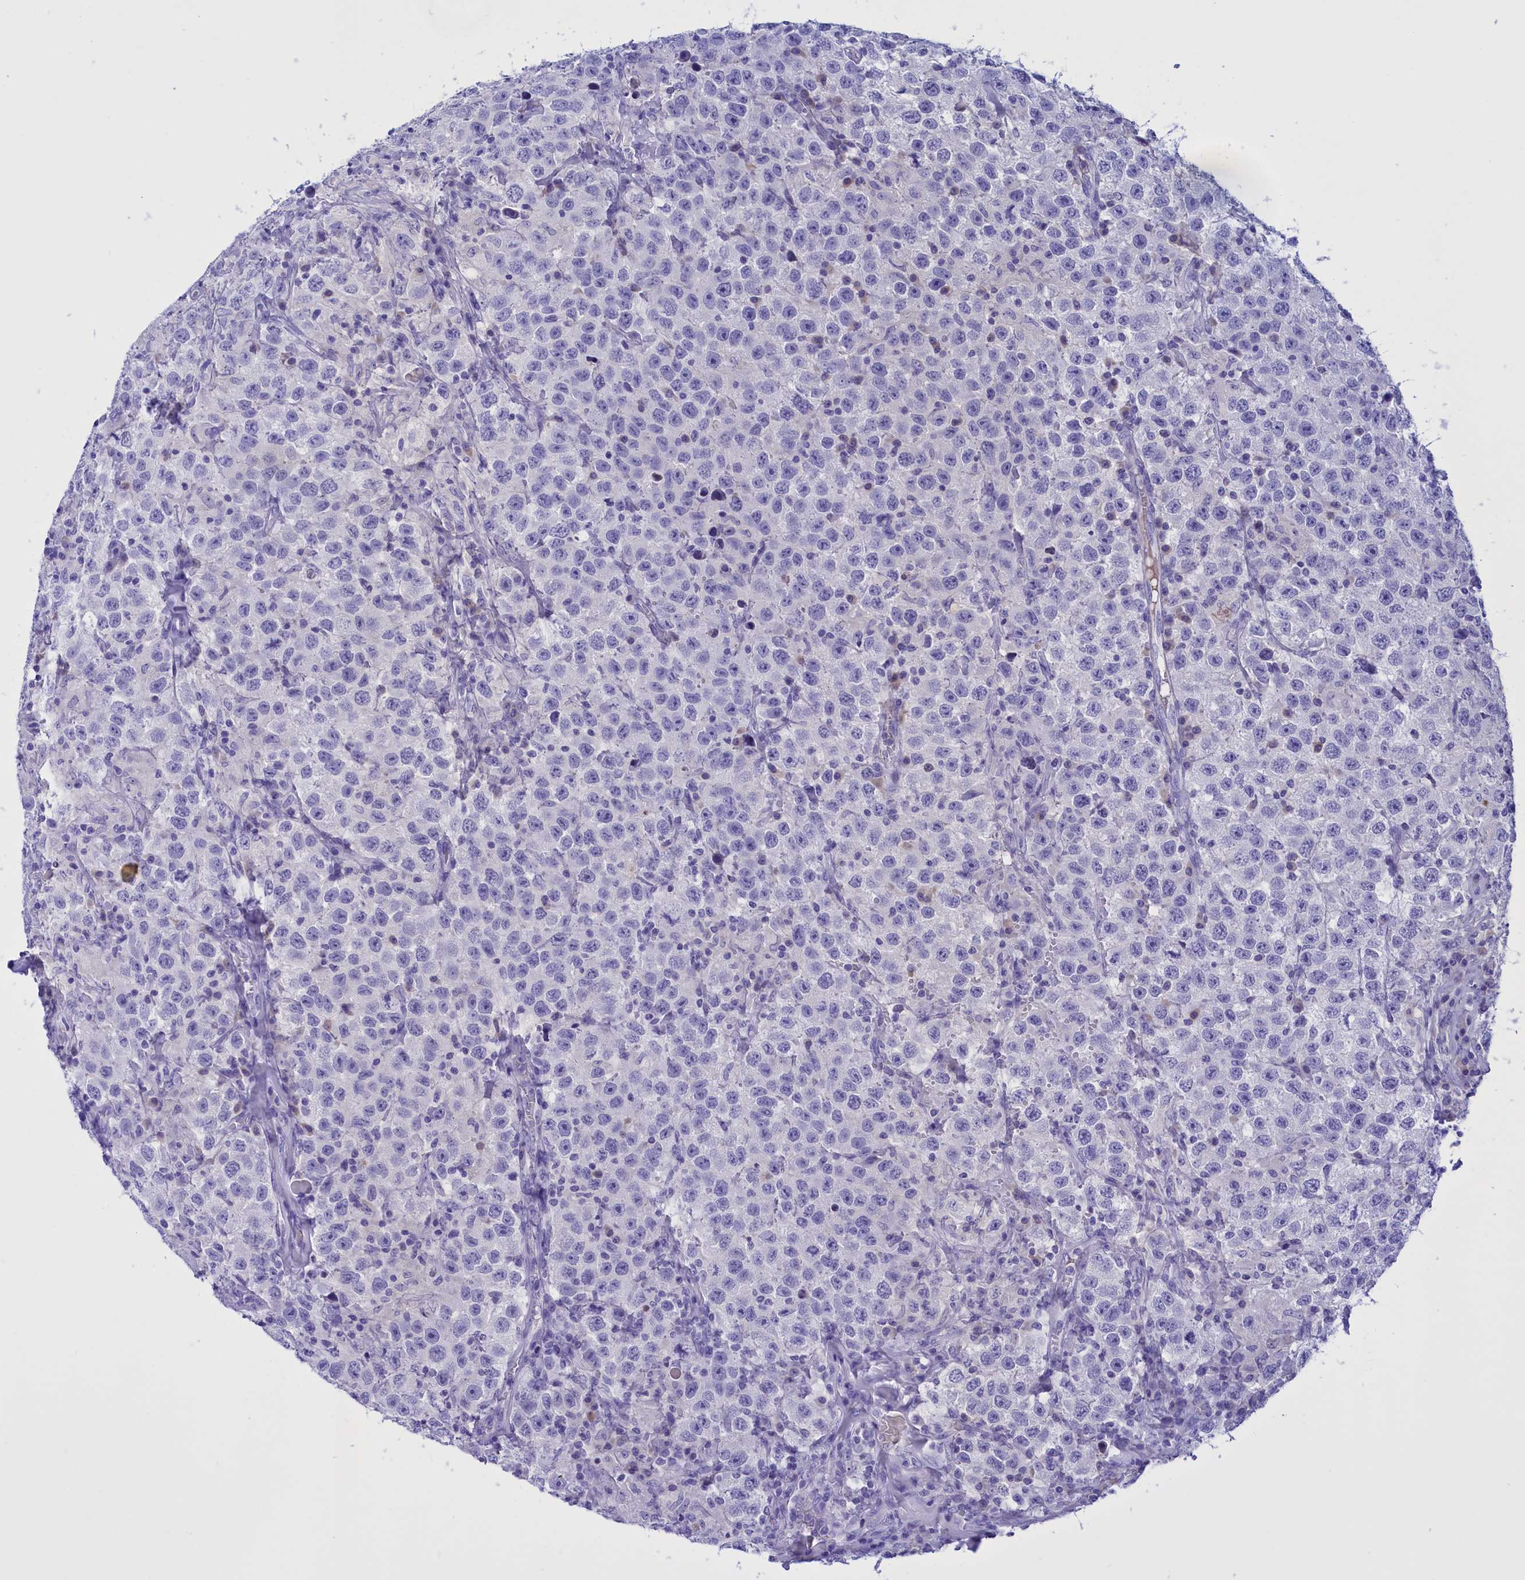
{"staining": {"intensity": "negative", "quantity": "none", "location": "none"}, "tissue": "testis cancer", "cell_type": "Tumor cells", "image_type": "cancer", "snomed": [{"axis": "morphology", "description": "Seminoma, NOS"}, {"axis": "topography", "description": "Testis"}], "caption": "This is an immunohistochemistry (IHC) micrograph of human testis cancer. There is no positivity in tumor cells.", "gene": "PROK2", "patient": {"sex": "male", "age": 41}}